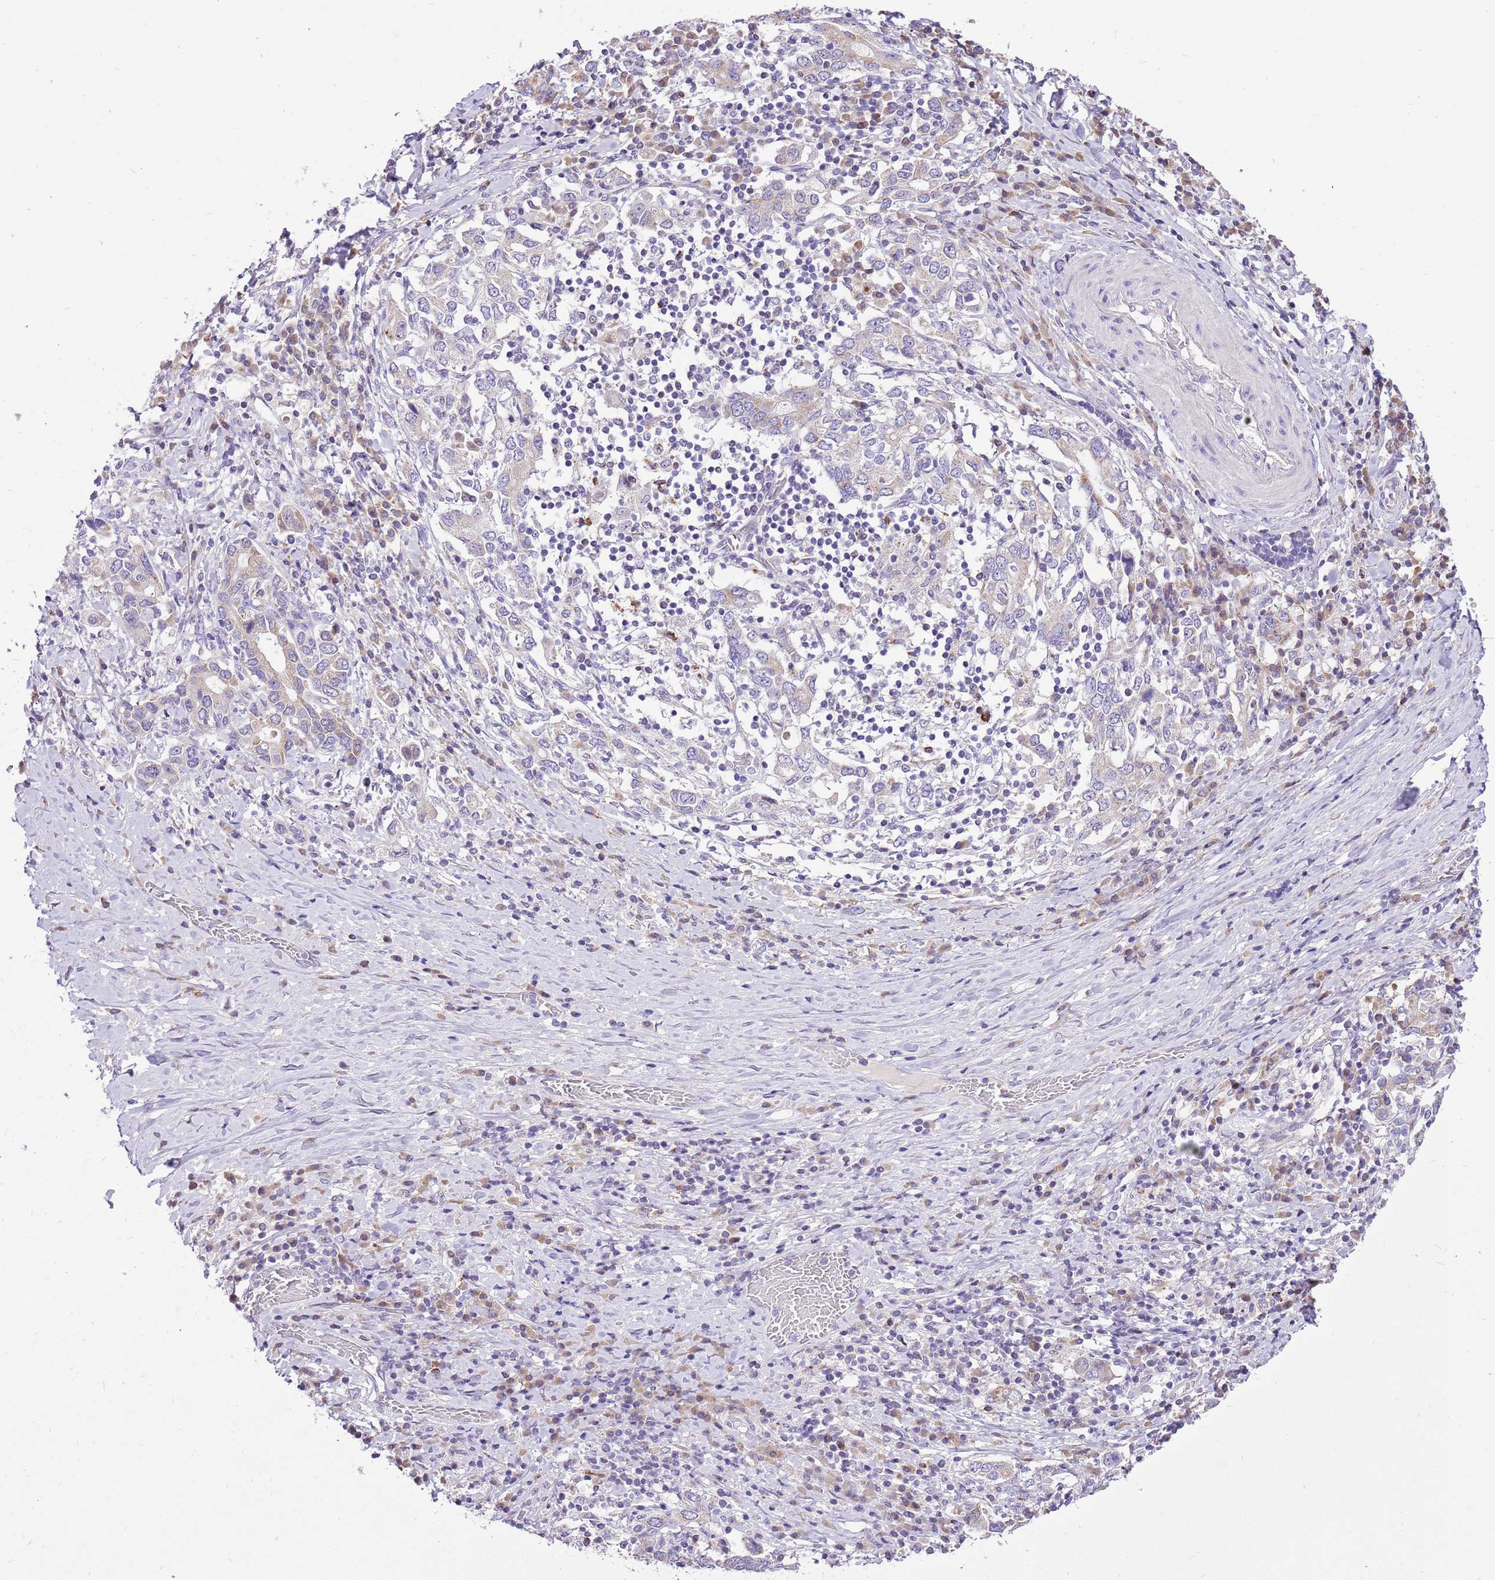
{"staining": {"intensity": "negative", "quantity": "none", "location": "none"}, "tissue": "stomach cancer", "cell_type": "Tumor cells", "image_type": "cancer", "snomed": [{"axis": "morphology", "description": "Adenocarcinoma, NOS"}, {"axis": "topography", "description": "Stomach, upper"}, {"axis": "topography", "description": "Stomach"}], "caption": "Tumor cells are negative for protein expression in human stomach adenocarcinoma.", "gene": "COX17", "patient": {"sex": "male", "age": 62}}